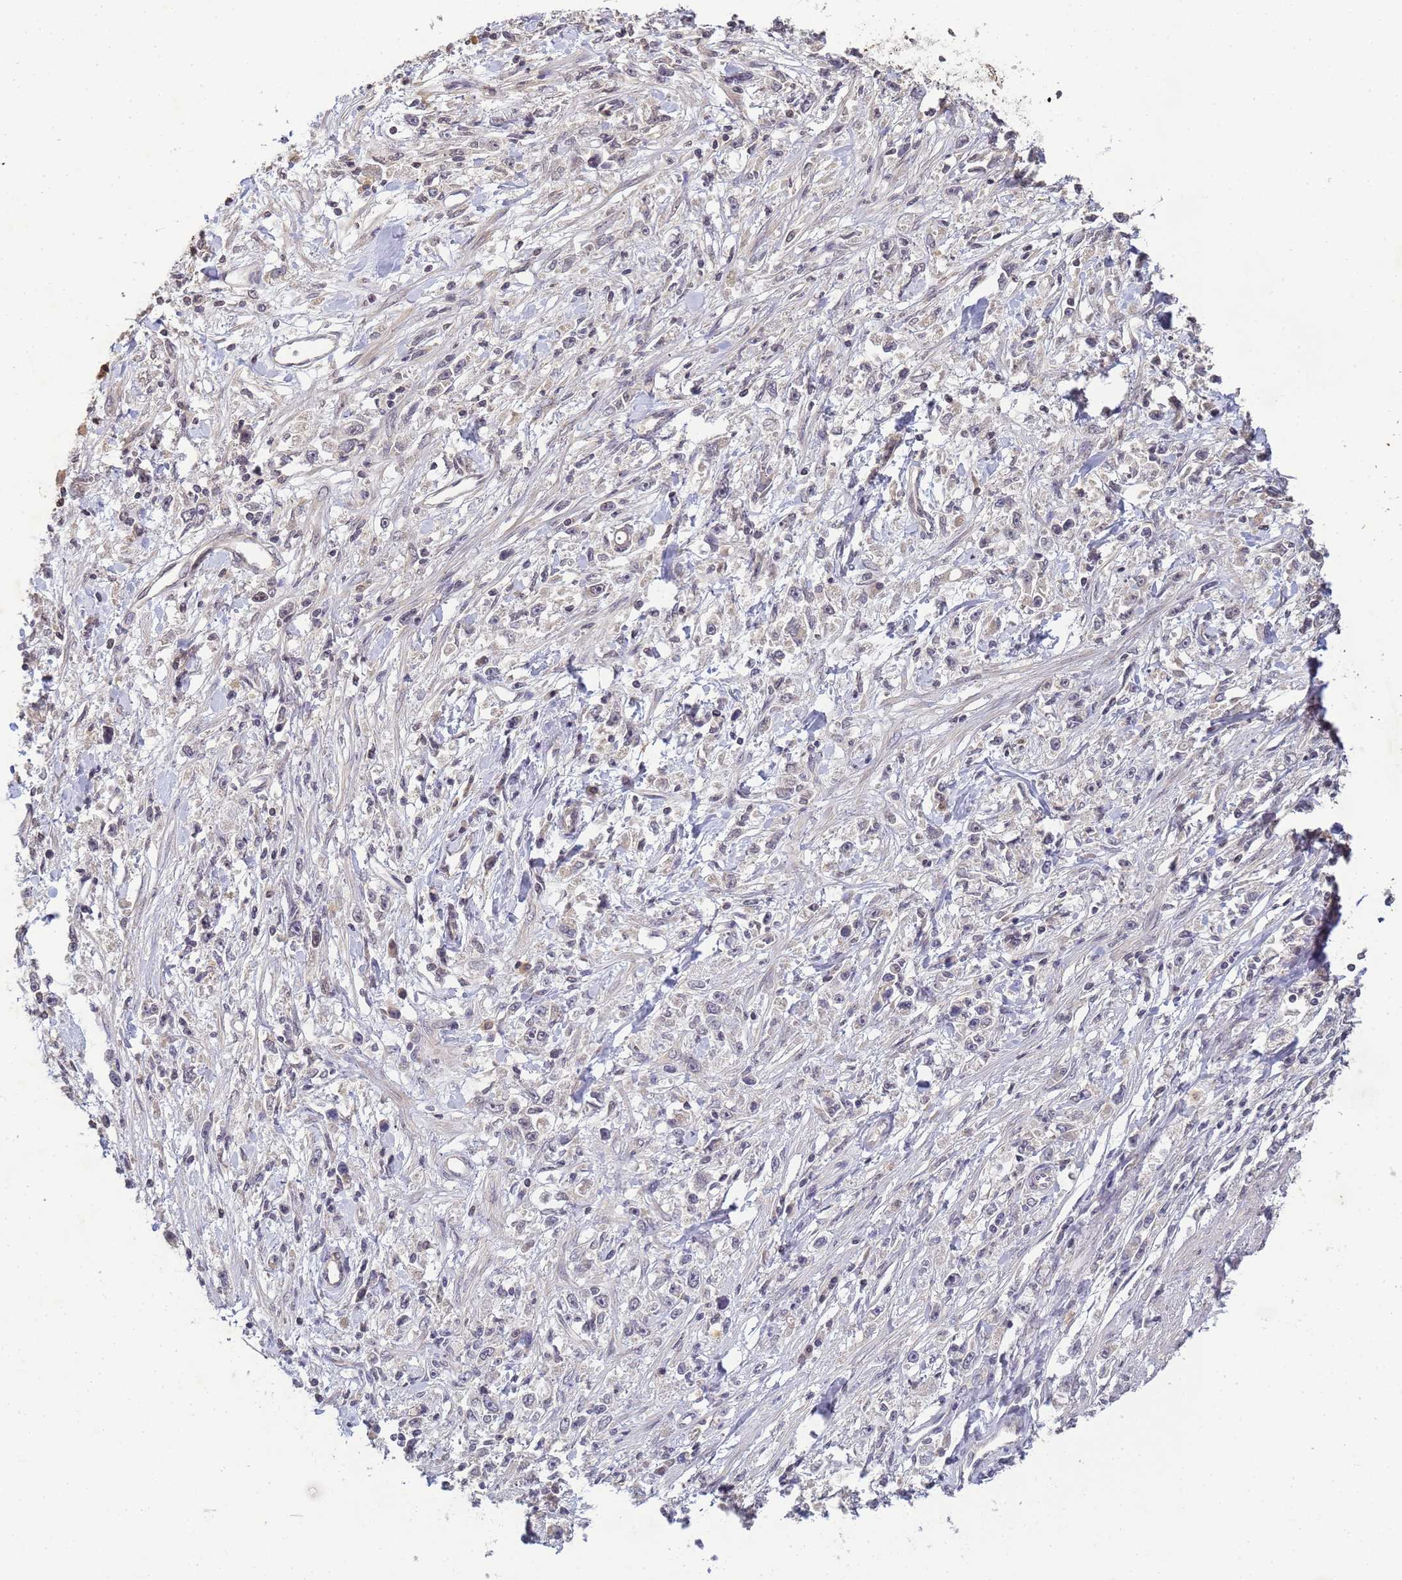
{"staining": {"intensity": "negative", "quantity": "none", "location": "none"}, "tissue": "stomach cancer", "cell_type": "Tumor cells", "image_type": "cancer", "snomed": [{"axis": "morphology", "description": "Adenocarcinoma, NOS"}, {"axis": "topography", "description": "Stomach"}], "caption": "DAB (3,3'-diaminobenzidine) immunohistochemical staining of human stomach cancer (adenocarcinoma) displays no significant positivity in tumor cells.", "gene": "MYL7", "patient": {"sex": "female", "age": 59}}